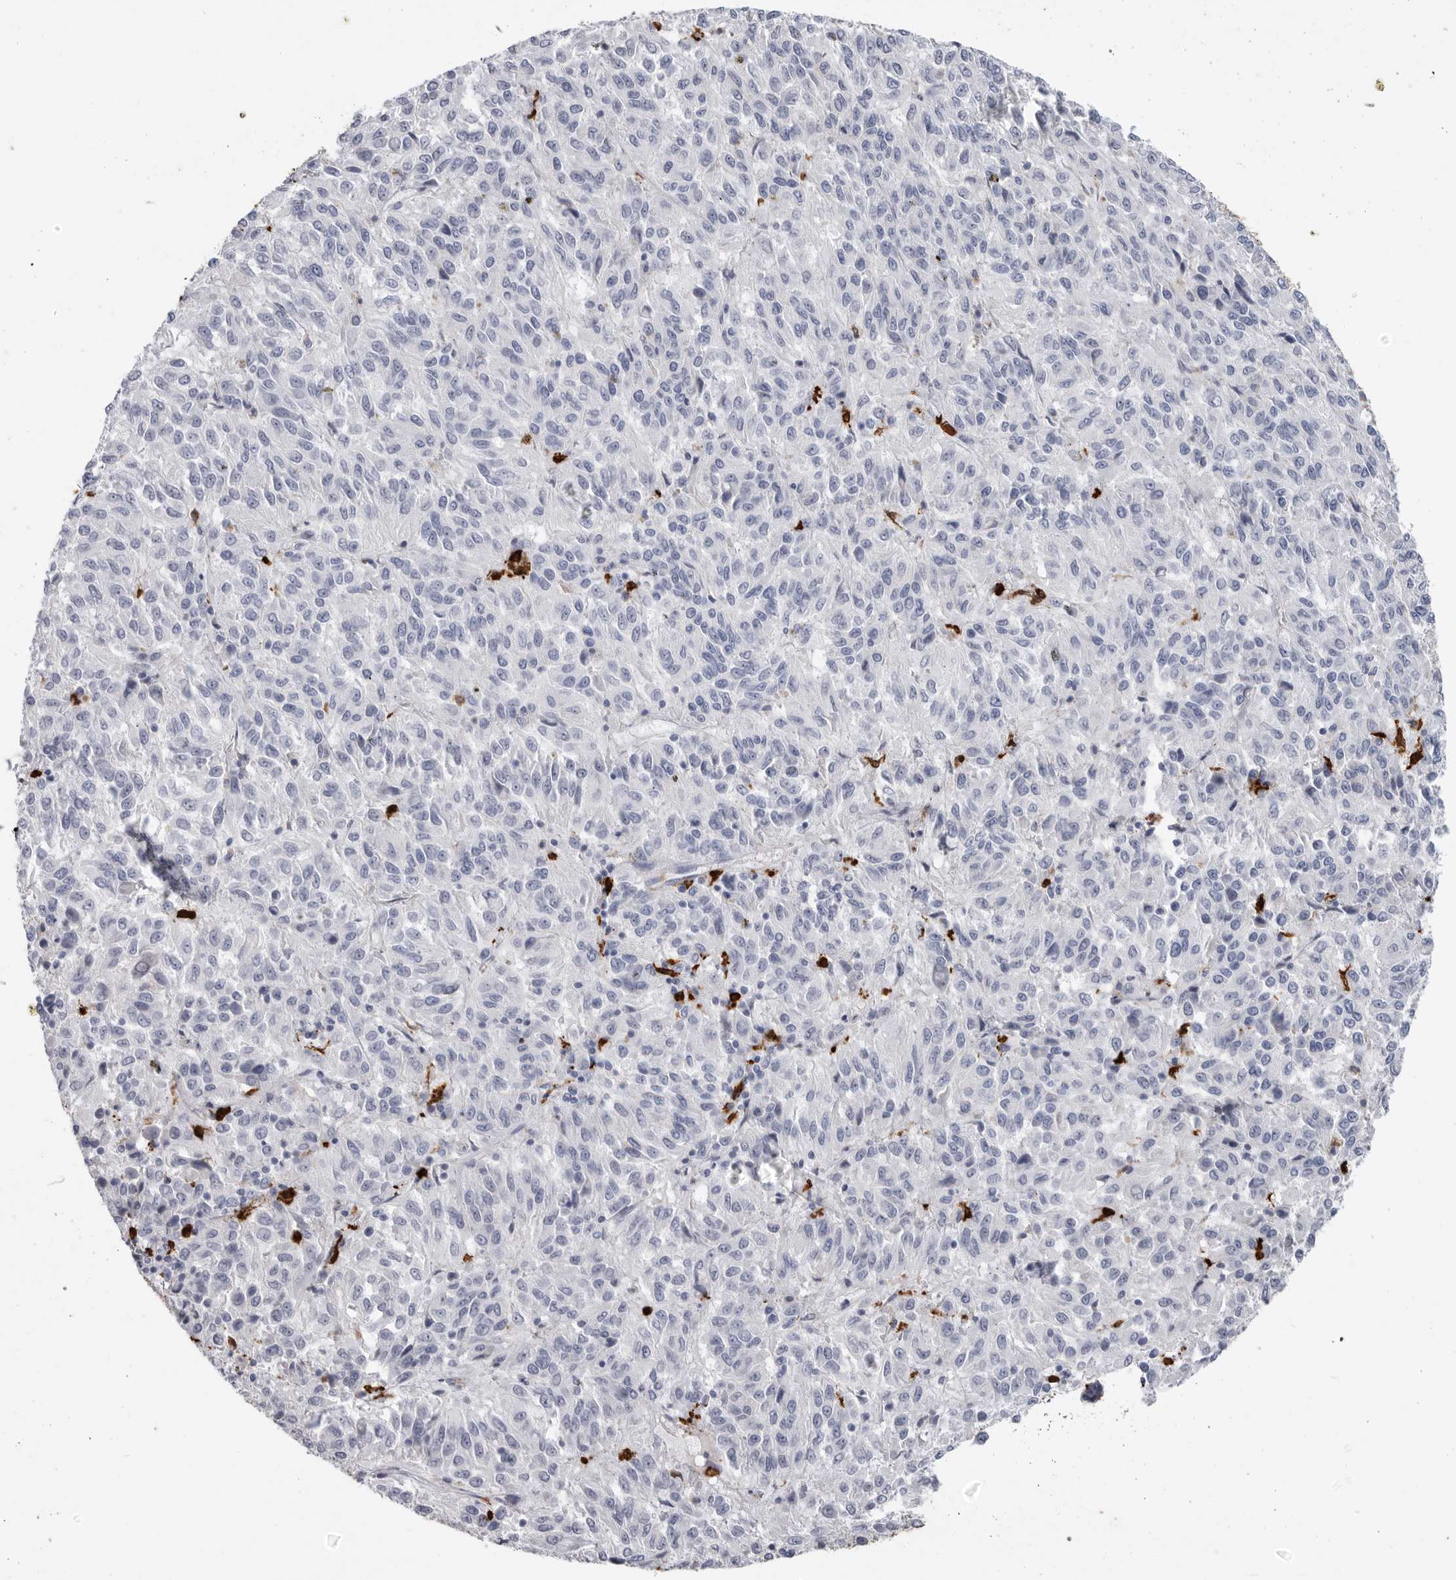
{"staining": {"intensity": "negative", "quantity": "none", "location": "none"}, "tissue": "melanoma", "cell_type": "Tumor cells", "image_type": "cancer", "snomed": [{"axis": "morphology", "description": "Malignant melanoma, Metastatic site"}, {"axis": "topography", "description": "Lung"}], "caption": "This is a image of IHC staining of melanoma, which shows no staining in tumor cells. (DAB IHC, high magnification).", "gene": "CYB561D1", "patient": {"sex": "male", "age": 64}}